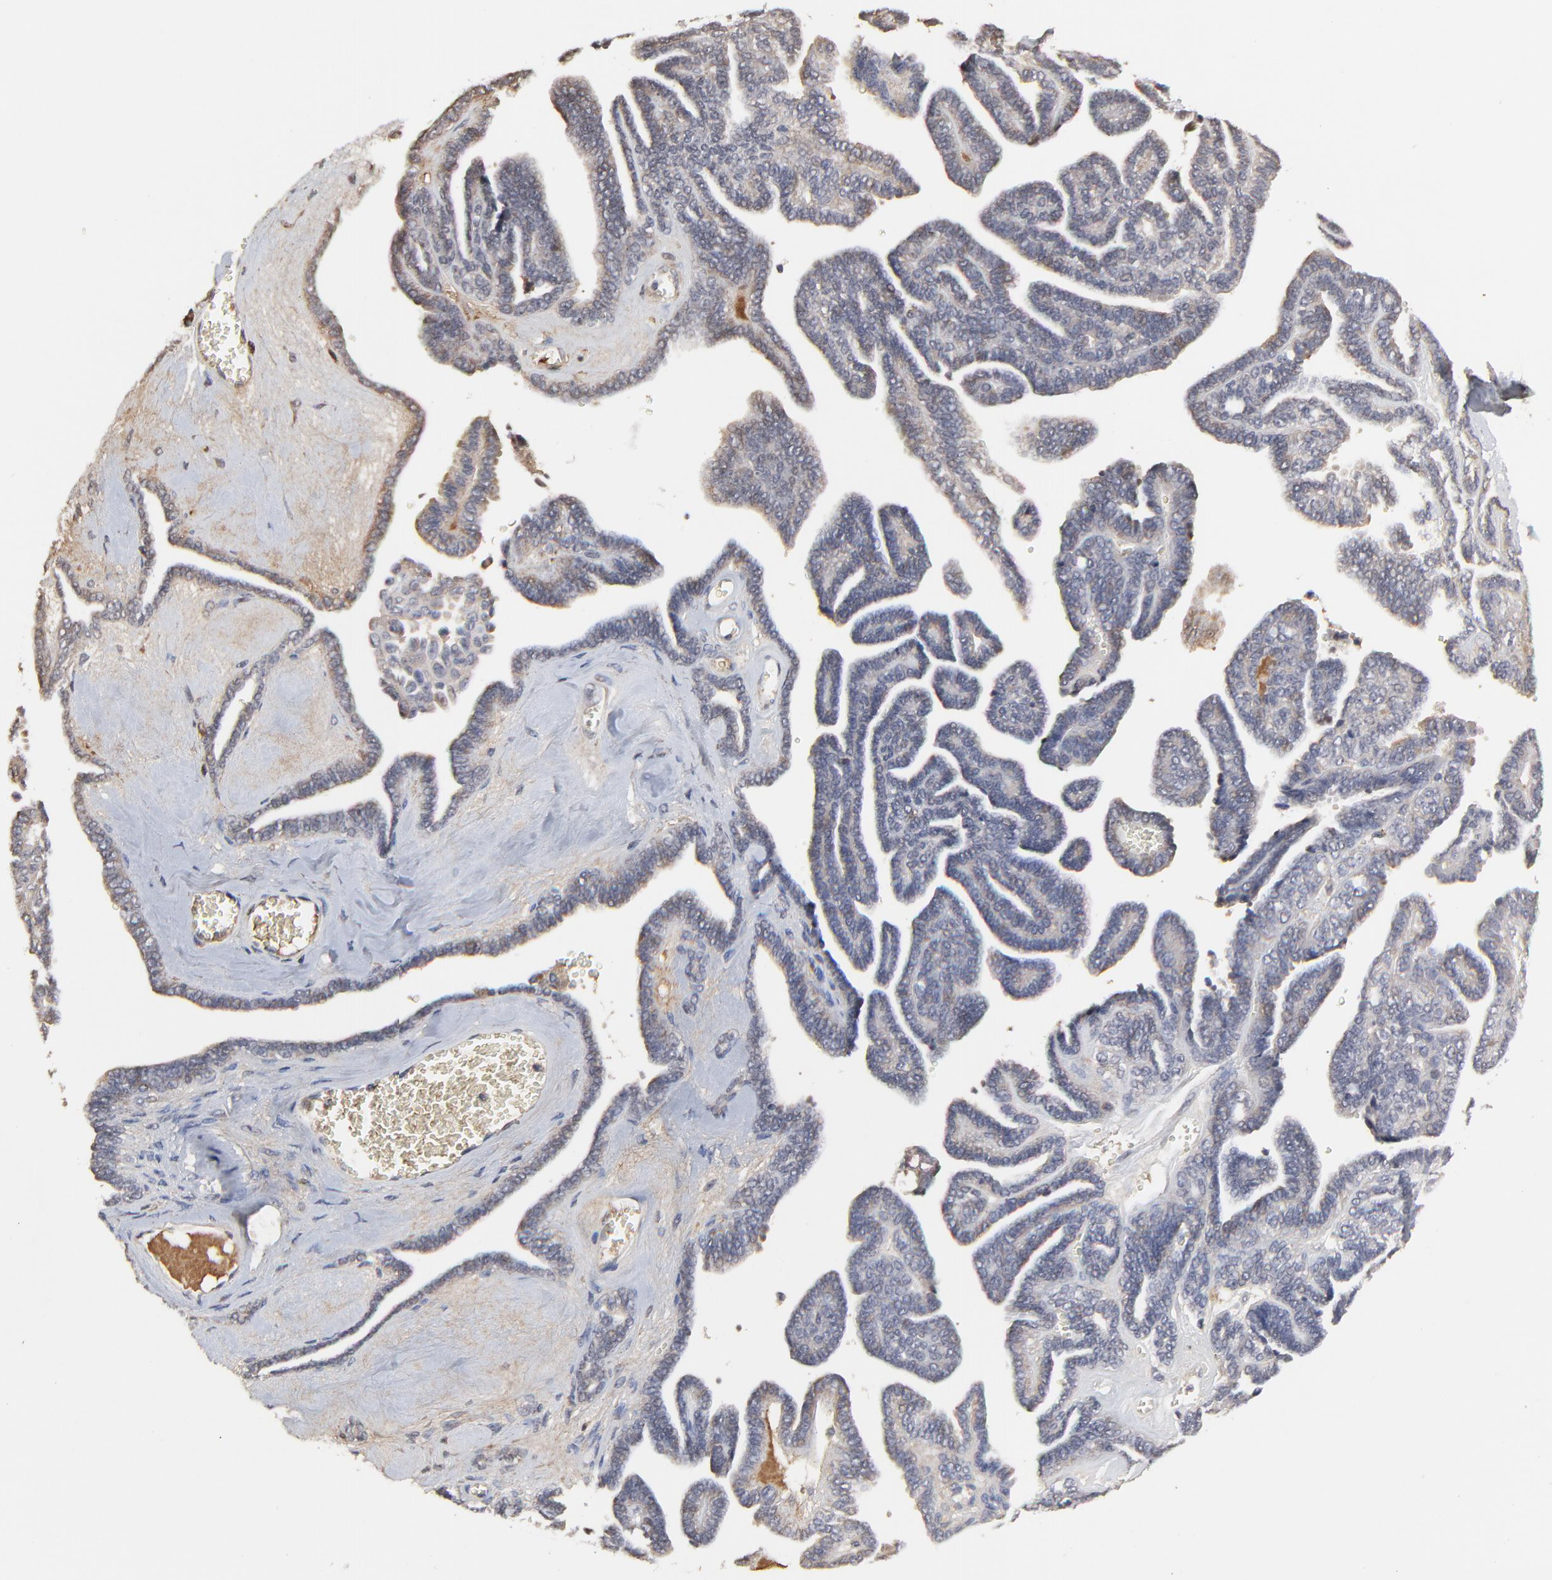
{"staining": {"intensity": "weak", "quantity": "25%-75%", "location": "cytoplasmic/membranous"}, "tissue": "ovarian cancer", "cell_type": "Tumor cells", "image_type": "cancer", "snomed": [{"axis": "morphology", "description": "Cystadenocarcinoma, serous, NOS"}, {"axis": "topography", "description": "Ovary"}], "caption": "The photomicrograph displays immunohistochemical staining of serous cystadenocarcinoma (ovarian). There is weak cytoplasmic/membranous positivity is seen in approximately 25%-75% of tumor cells.", "gene": "VPREB3", "patient": {"sex": "female", "age": 71}}